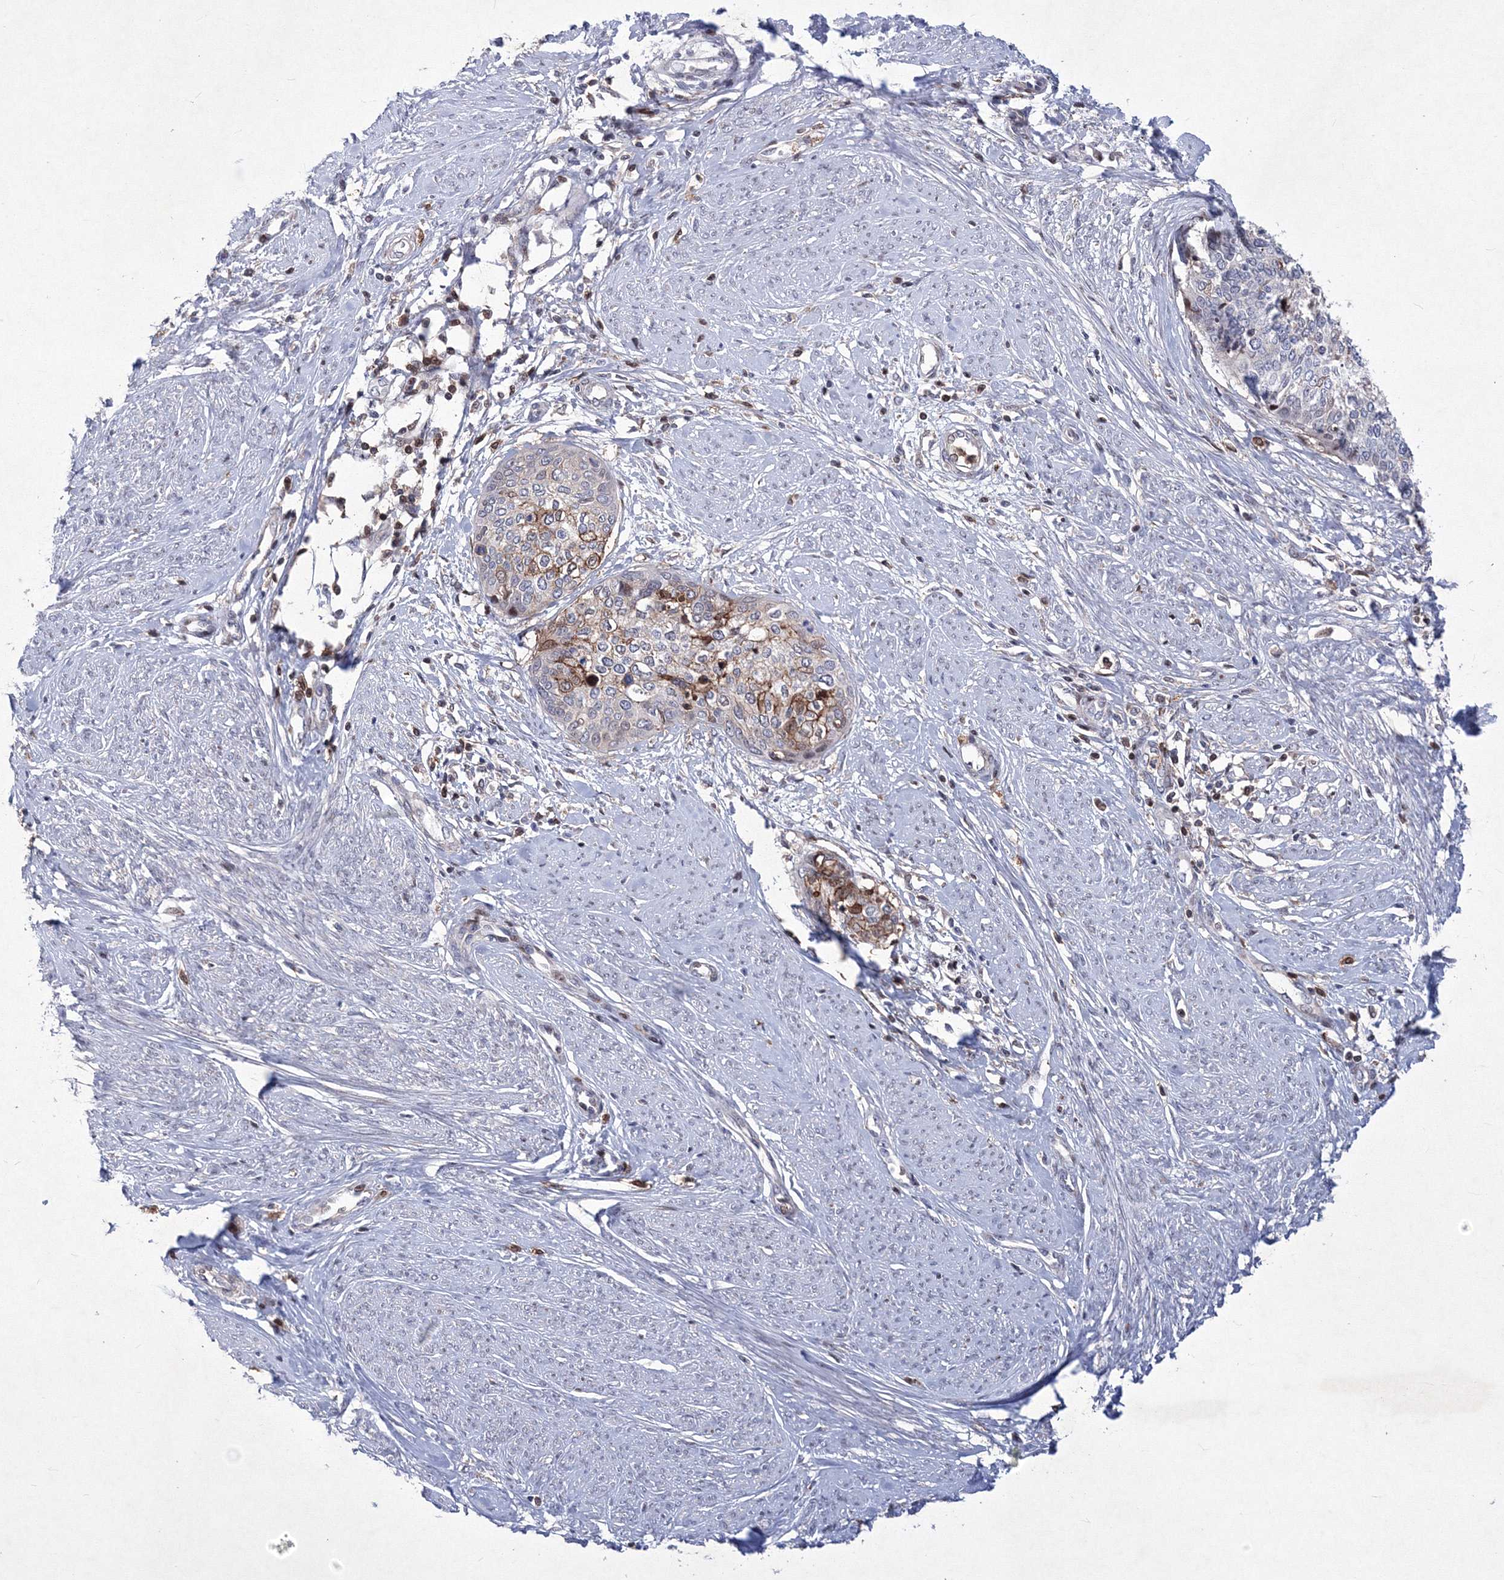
{"staining": {"intensity": "moderate", "quantity": "<25%", "location": "cytoplasmic/membranous"}, "tissue": "cervical cancer", "cell_type": "Tumor cells", "image_type": "cancer", "snomed": [{"axis": "morphology", "description": "Squamous cell carcinoma, NOS"}, {"axis": "topography", "description": "Cervix"}], "caption": "This histopathology image displays cervical cancer (squamous cell carcinoma) stained with immunohistochemistry to label a protein in brown. The cytoplasmic/membranous of tumor cells show moderate positivity for the protein. Nuclei are counter-stained blue.", "gene": "RNPEPL1", "patient": {"sex": "female", "age": 37}}